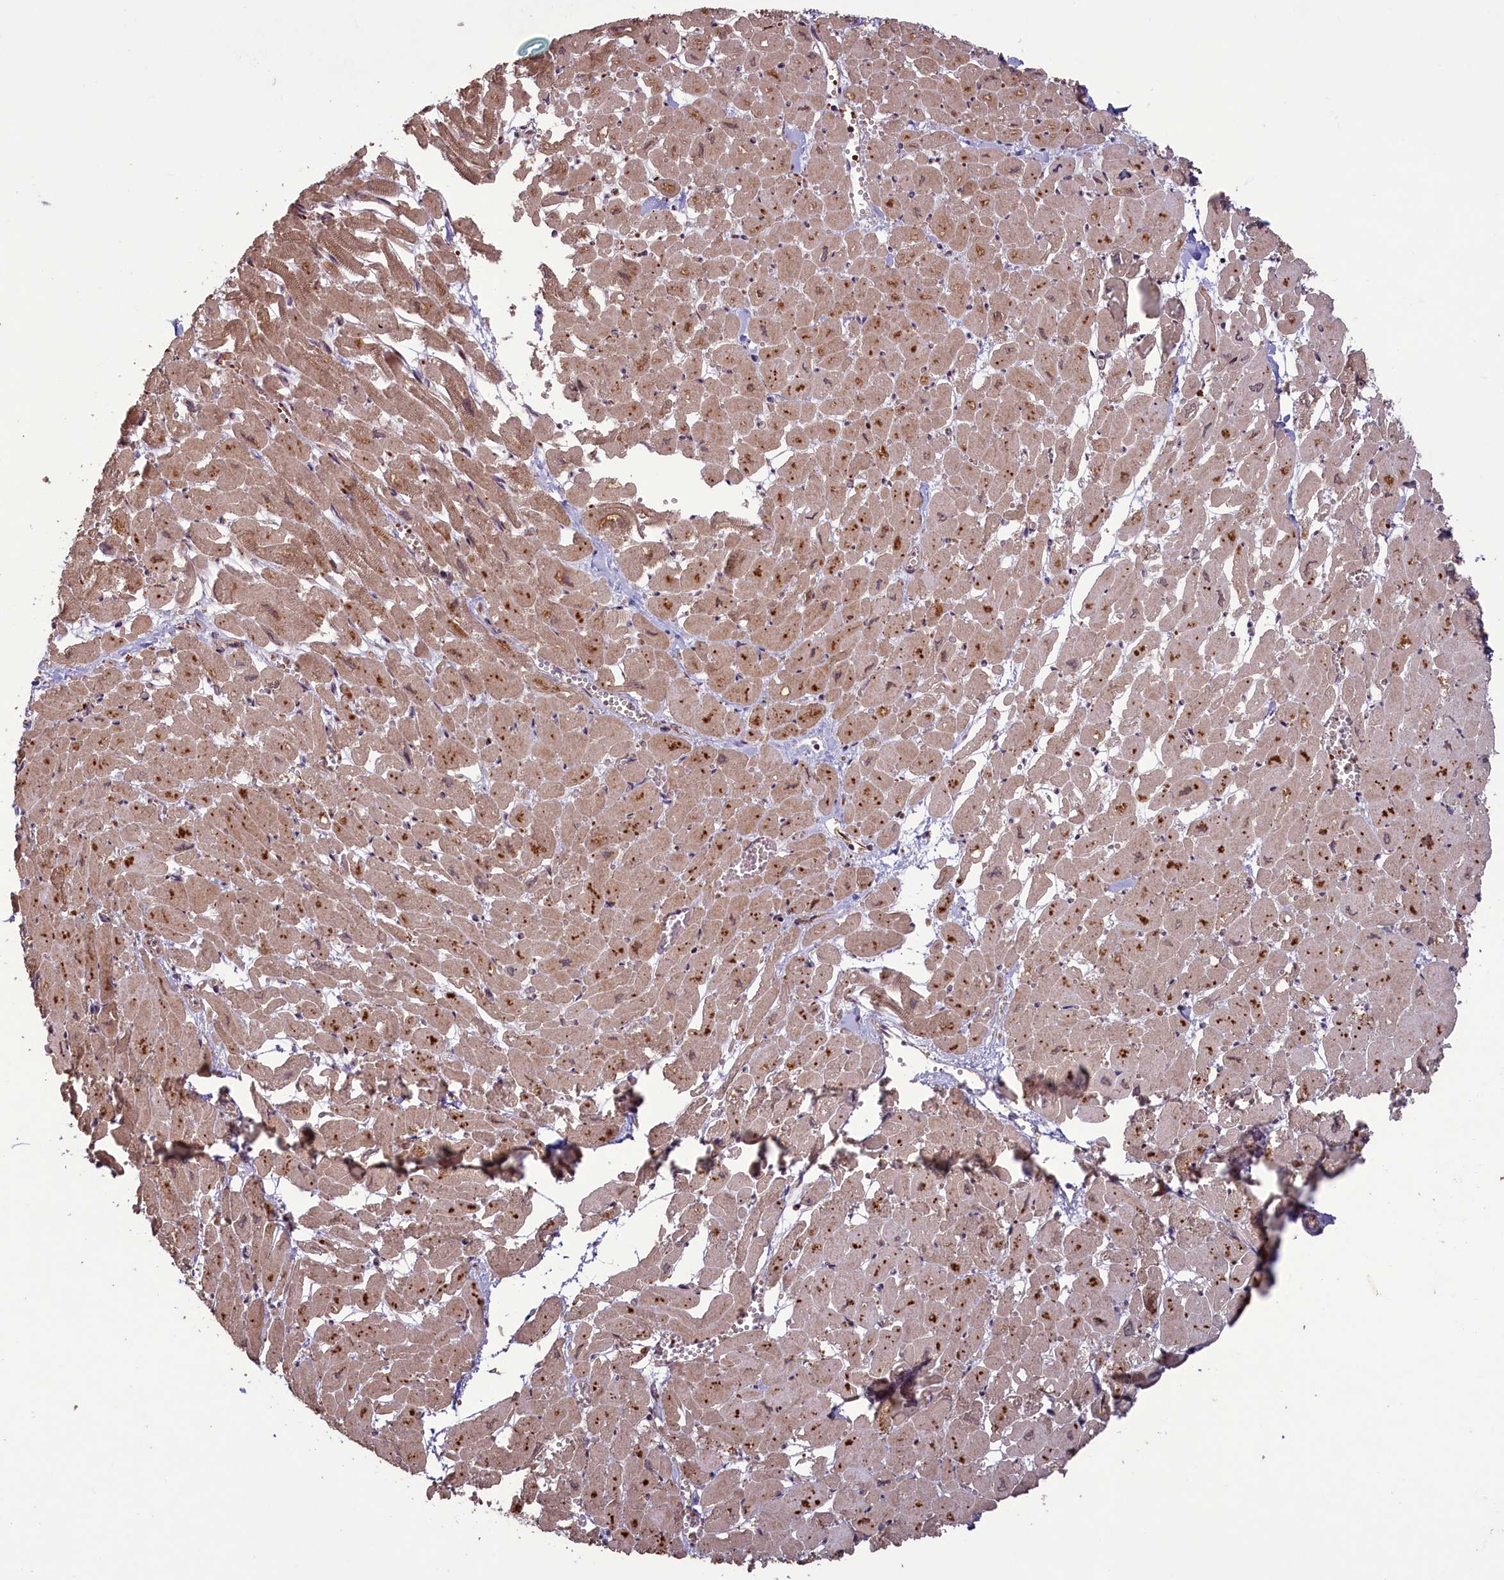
{"staining": {"intensity": "moderate", "quantity": ">75%", "location": "cytoplasmic/membranous"}, "tissue": "heart muscle", "cell_type": "Cardiomyocytes", "image_type": "normal", "snomed": [{"axis": "morphology", "description": "Normal tissue, NOS"}, {"axis": "topography", "description": "Heart"}], "caption": "Moderate cytoplasmic/membranous staining is appreciated in about >75% of cardiomyocytes in benign heart muscle. (brown staining indicates protein expression, while blue staining denotes nuclei).", "gene": "CIAO2B", "patient": {"sex": "male", "age": 54}}